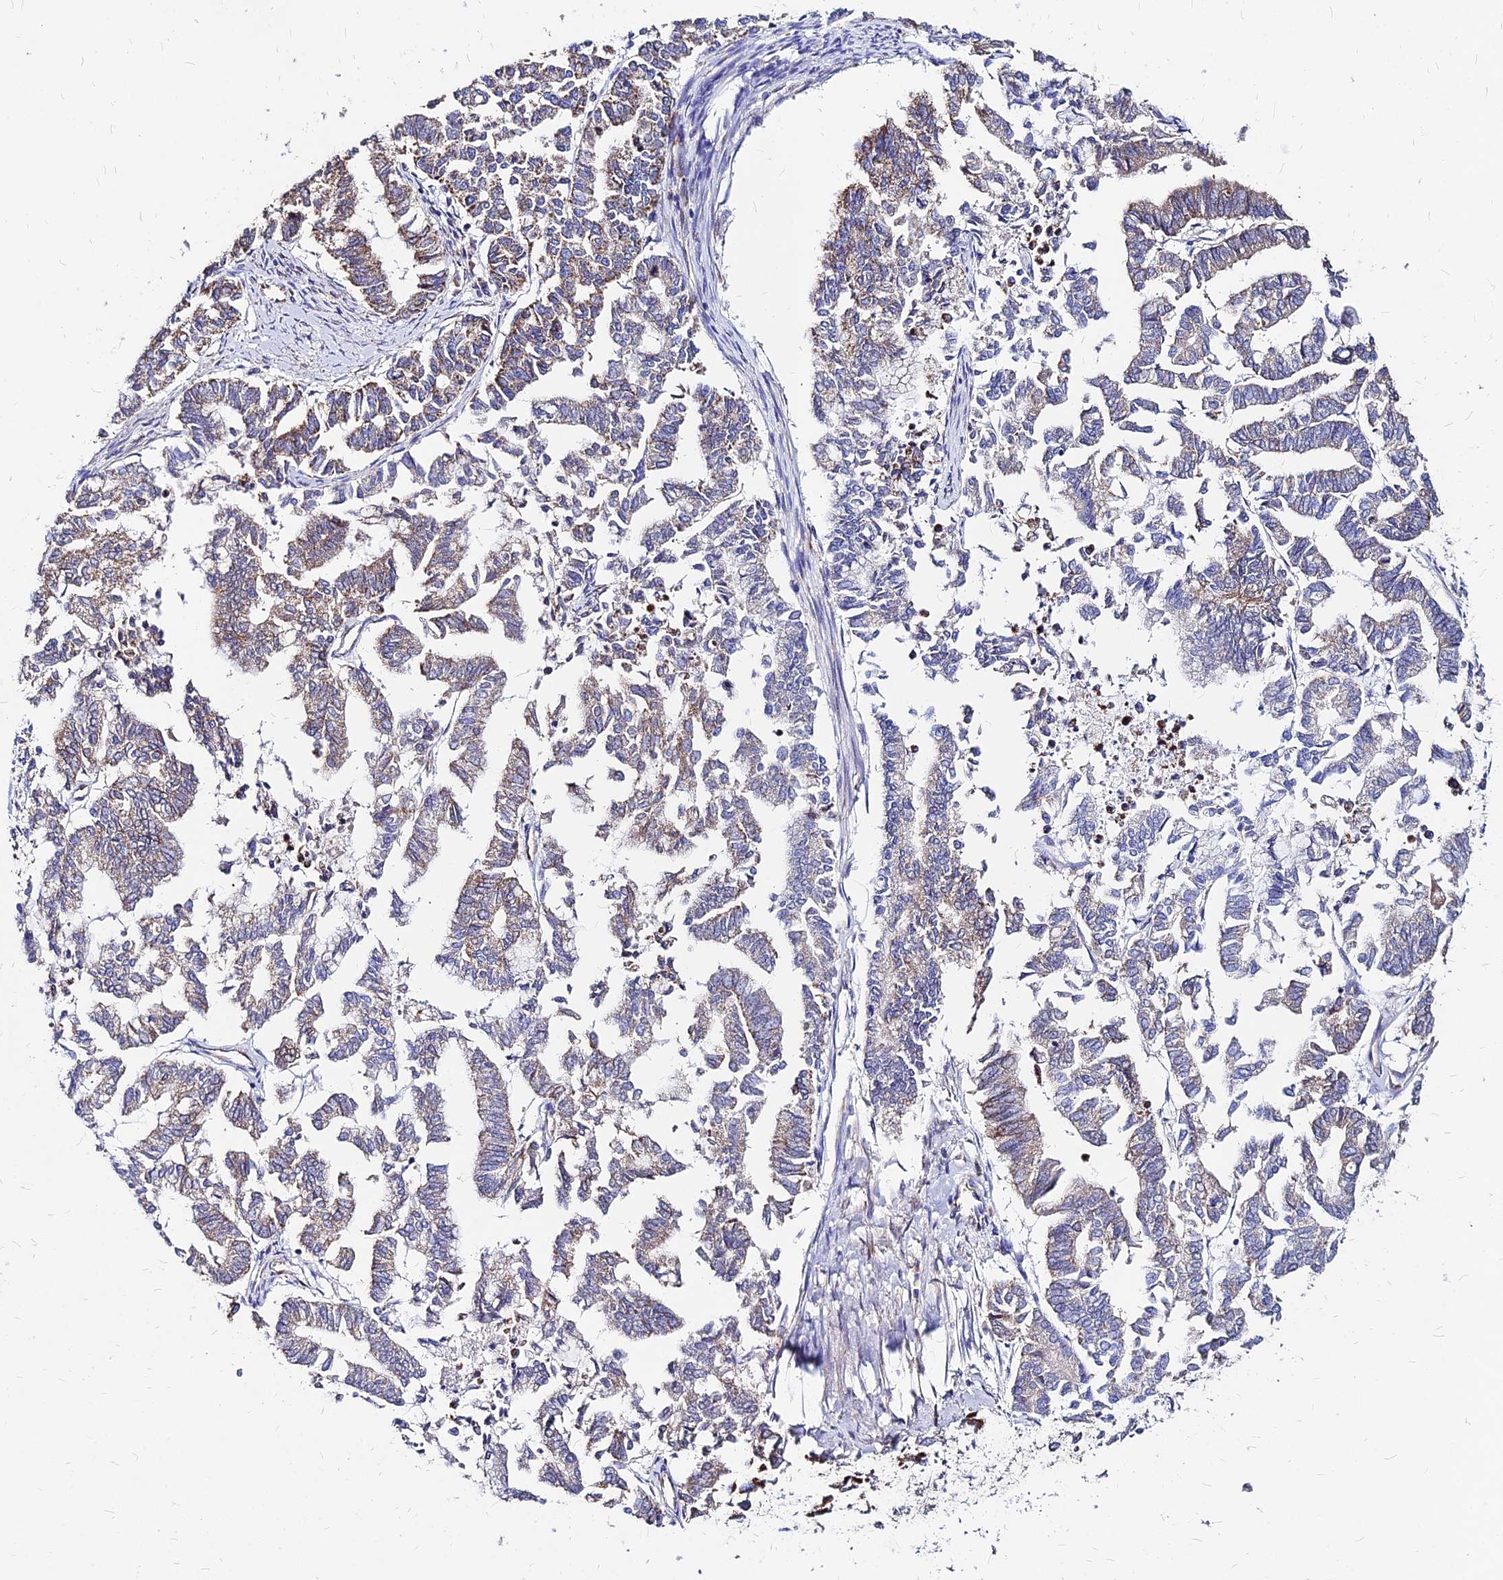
{"staining": {"intensity": "moderate", "quantity": "25%-75%", "location": "cytoplasmic/membranous"}, "tissue": "endometrial cancer", "cell_type": "Tumor cells", "image_type": "cancer", "snomed": [{"axis": "morphology", "description": "Adenocarcinoma, NOS"}, {"axis": "topography", "description": "Endometrium"}], "caption": "Immunohistochemical staining of human endometrial cancer reveals moderate cytoplasmic/membranous protein expression in about 25%-75% of tumor cells.", "gene": "DLD", "patient": {"sex": "female", "age": 79}}